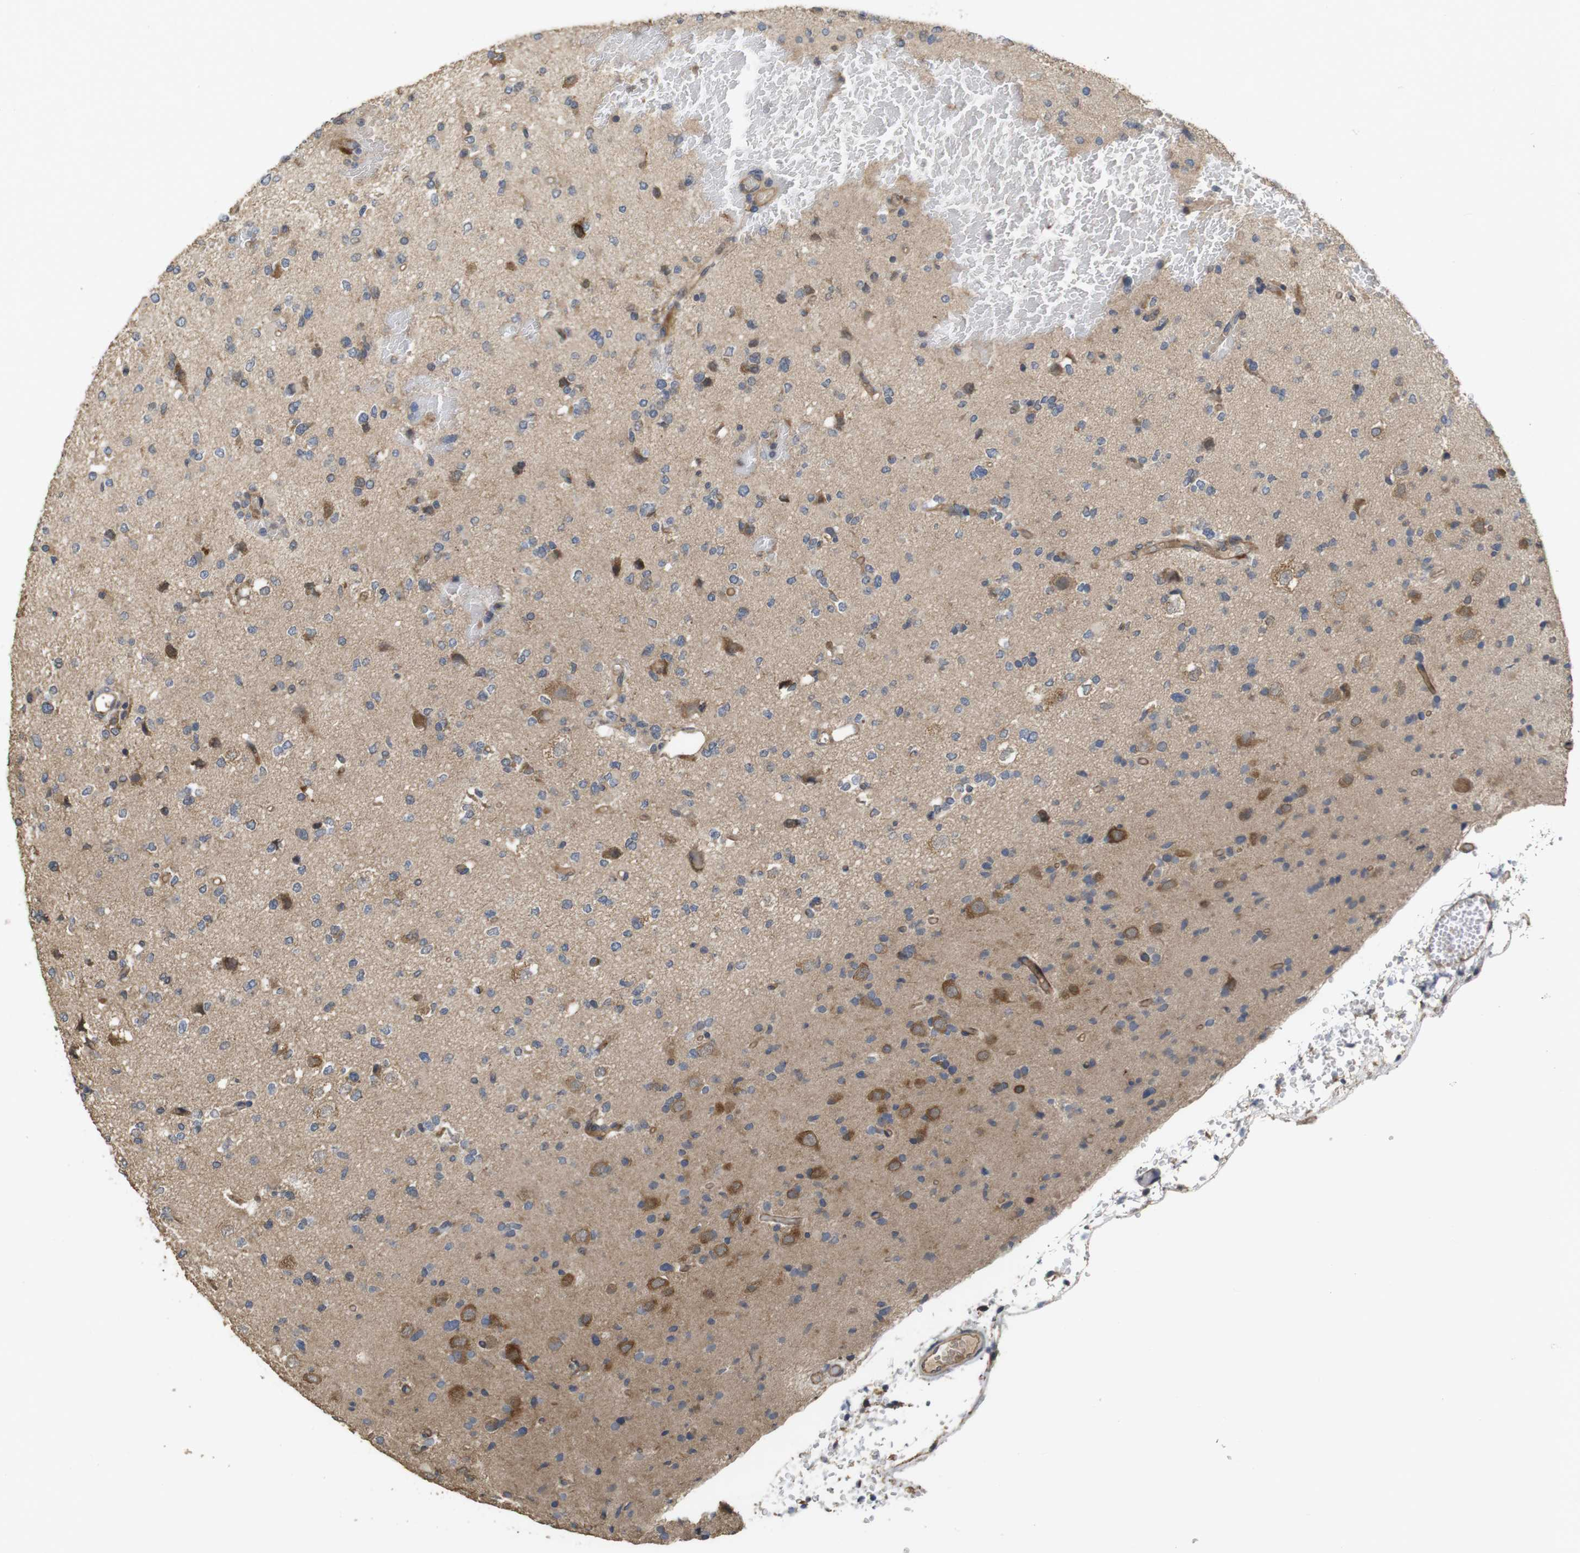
{"staining": {"intensity": "moderate", "quantity": "<25%", "location": "cytoplasmic/membranous"}, "tissue": "glioma", "cell_type": "Tumor cells", "image_type": "cancer", "snomed": [{"axis": "morphology", "description": "Glioma, malignant, Low grade"}, {"axis": "topography", "description": "Brain"}], "caption": "An image of human malignant glioma (low-grade) stained for a protein shows moderate cytoplasmic/membranous brown staining in tumor cells.", "gene": "PCDHB10", "patient": {"sex": "female", "age": 22}}